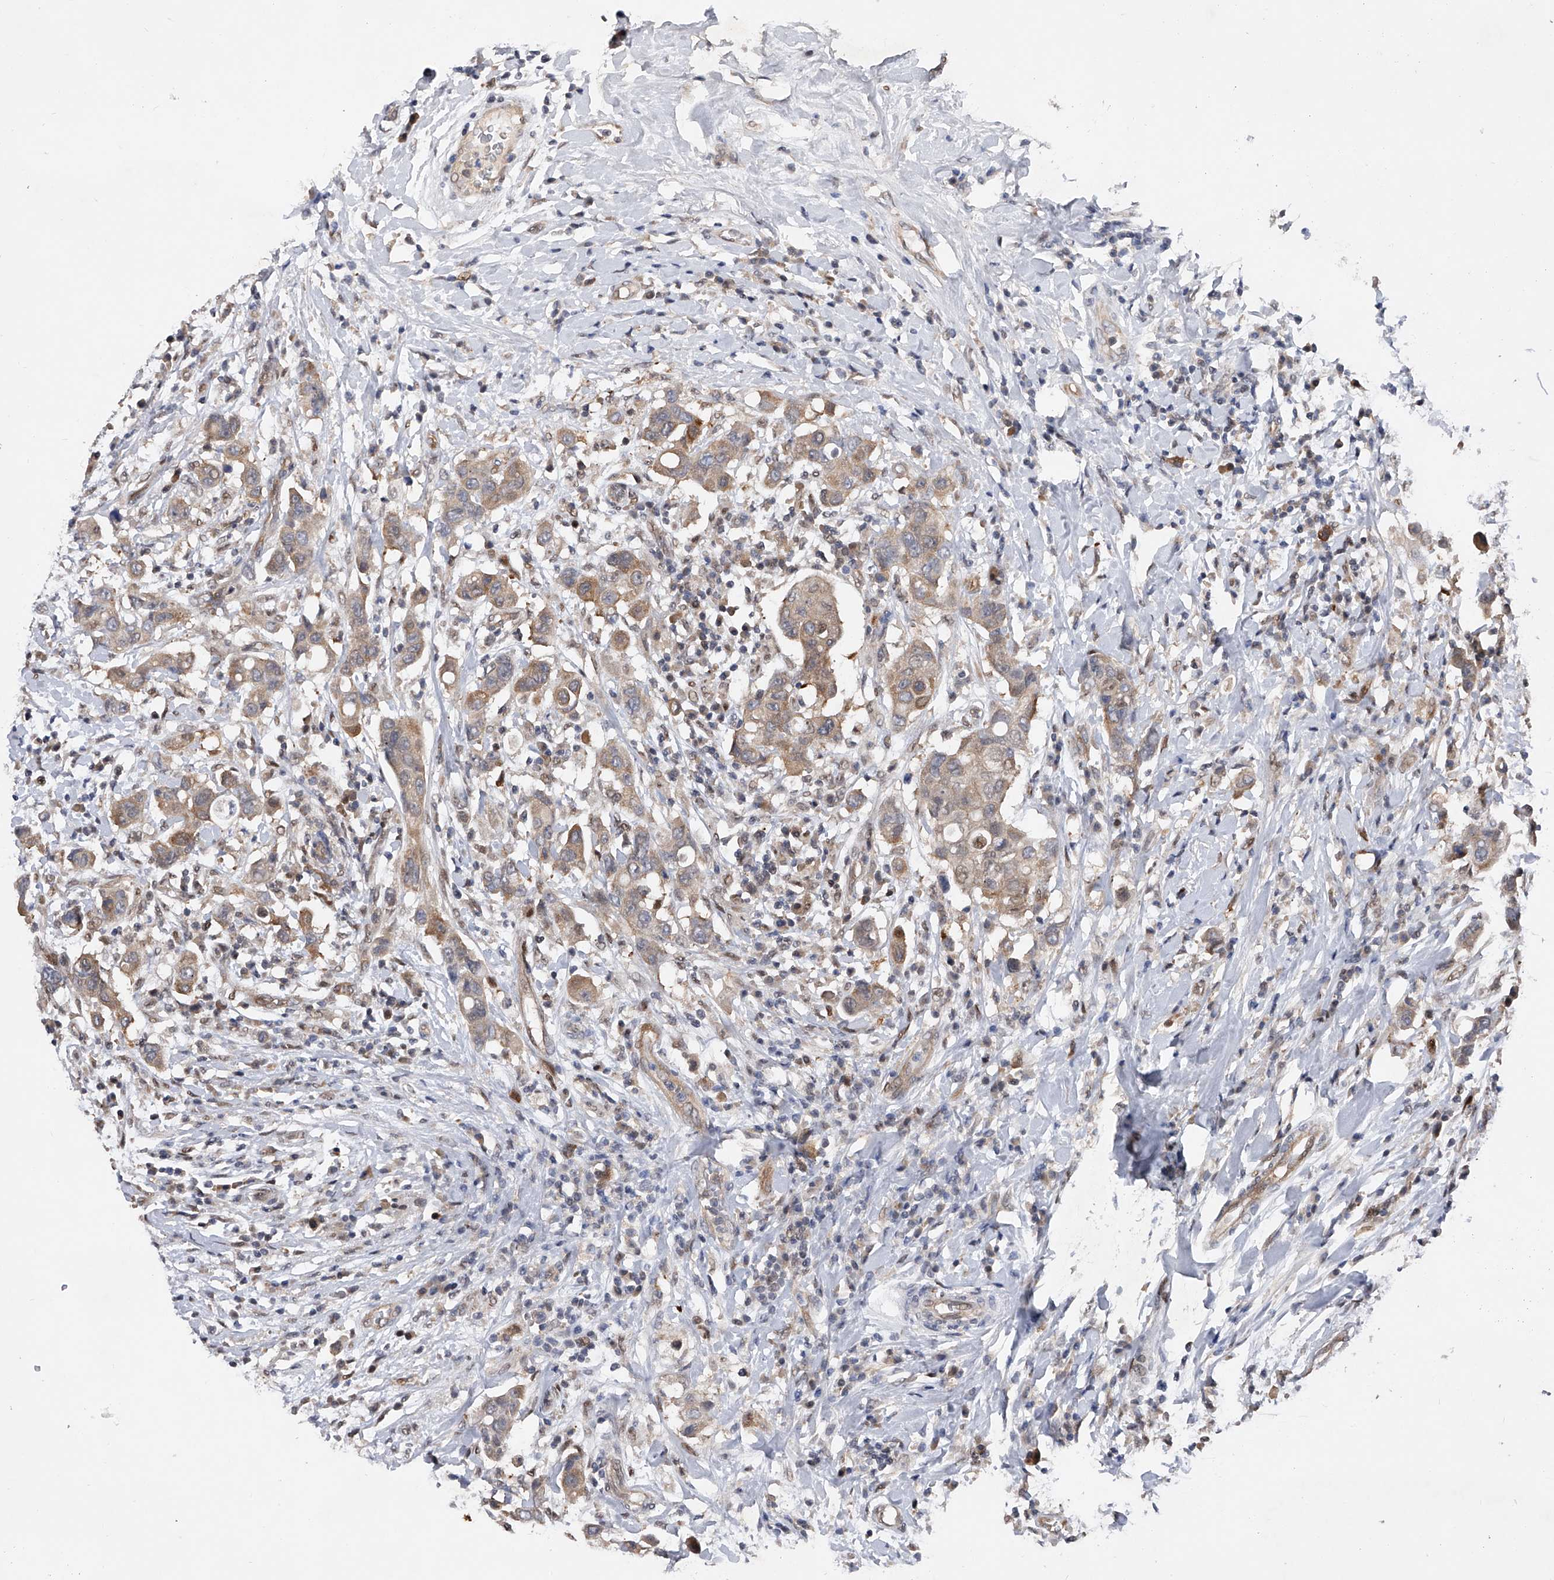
{"staining": {"intensity": "weak", "quantity": "25%-75%", "location": "cytoplasmic/membranous"}, "tissue": "breast cancer", "cell_type": "Tumor cells", "image_type": "cancer", "snomed": [{"axis": "morphology", "description": "Duct carcinoma"}, {"axis": "topography", "description": "Breast"}], "caption": "This is a photomicrograph of immunohistochemistry (IHC) staining of breast invasive ductal carcinoma, which shows weak positivity in the cytoplasmic/membranous of tumor cells.", "gene": "RWDD2A", "patient": {"sex": "female", "age": 27}}